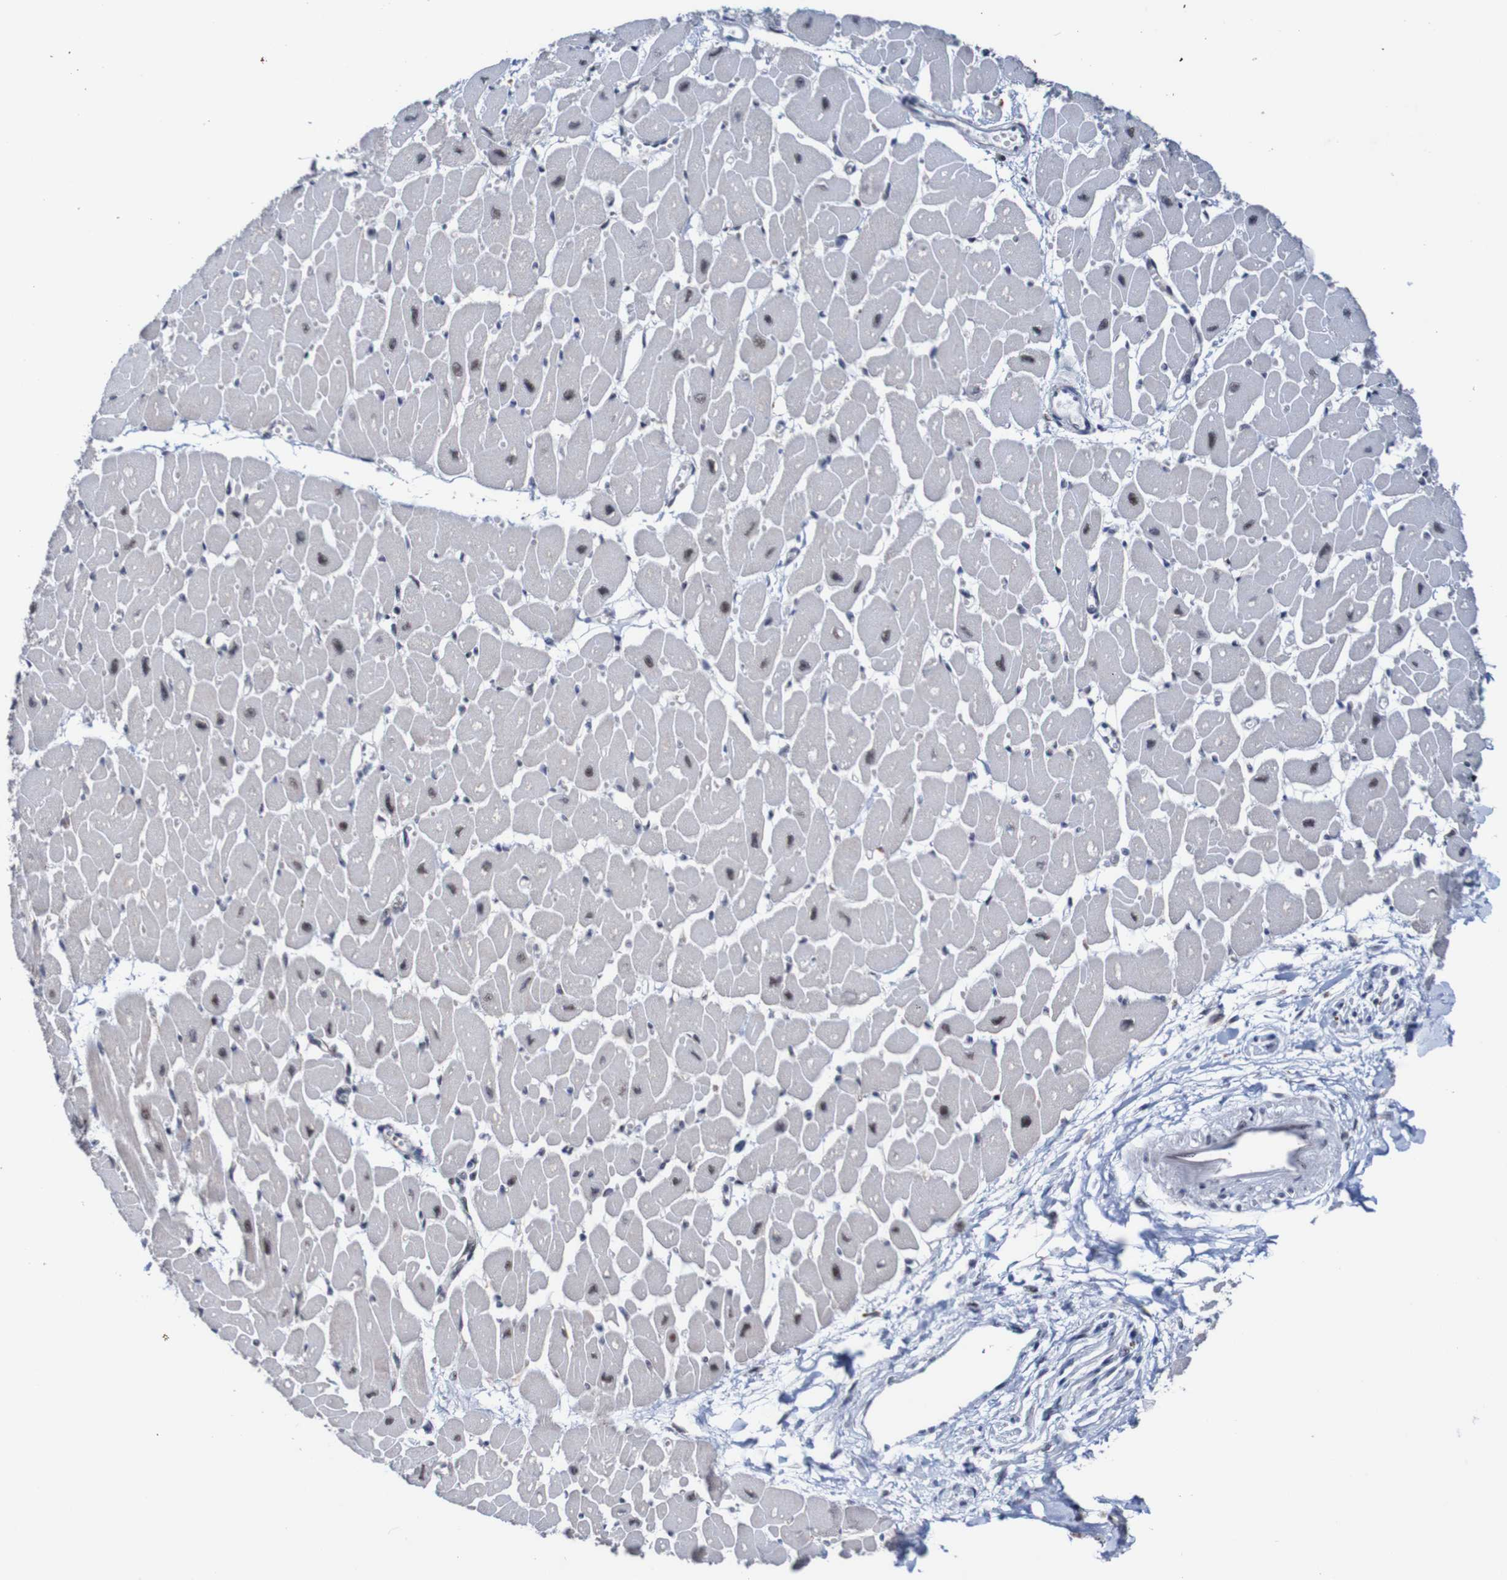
{"staining": {"intensity": "strong", "quantity": "<25%", "location": "nuclear"}, "tissue": "heart muscle", "cell_type": "Cardiomyocytes", "image_type": "normal", "snomed": [{"axis": "morphology", "description": "Normal tissue, NOS"}, {"axis": "topography", "description": "Heart"}], "caption": "A micrograph of human heart muscle stained for a protein displays strong nuclear brown staining in cardiomyocytes.", "gene": "CDC5L", "patient": {"sex": "female", "age": 54}}